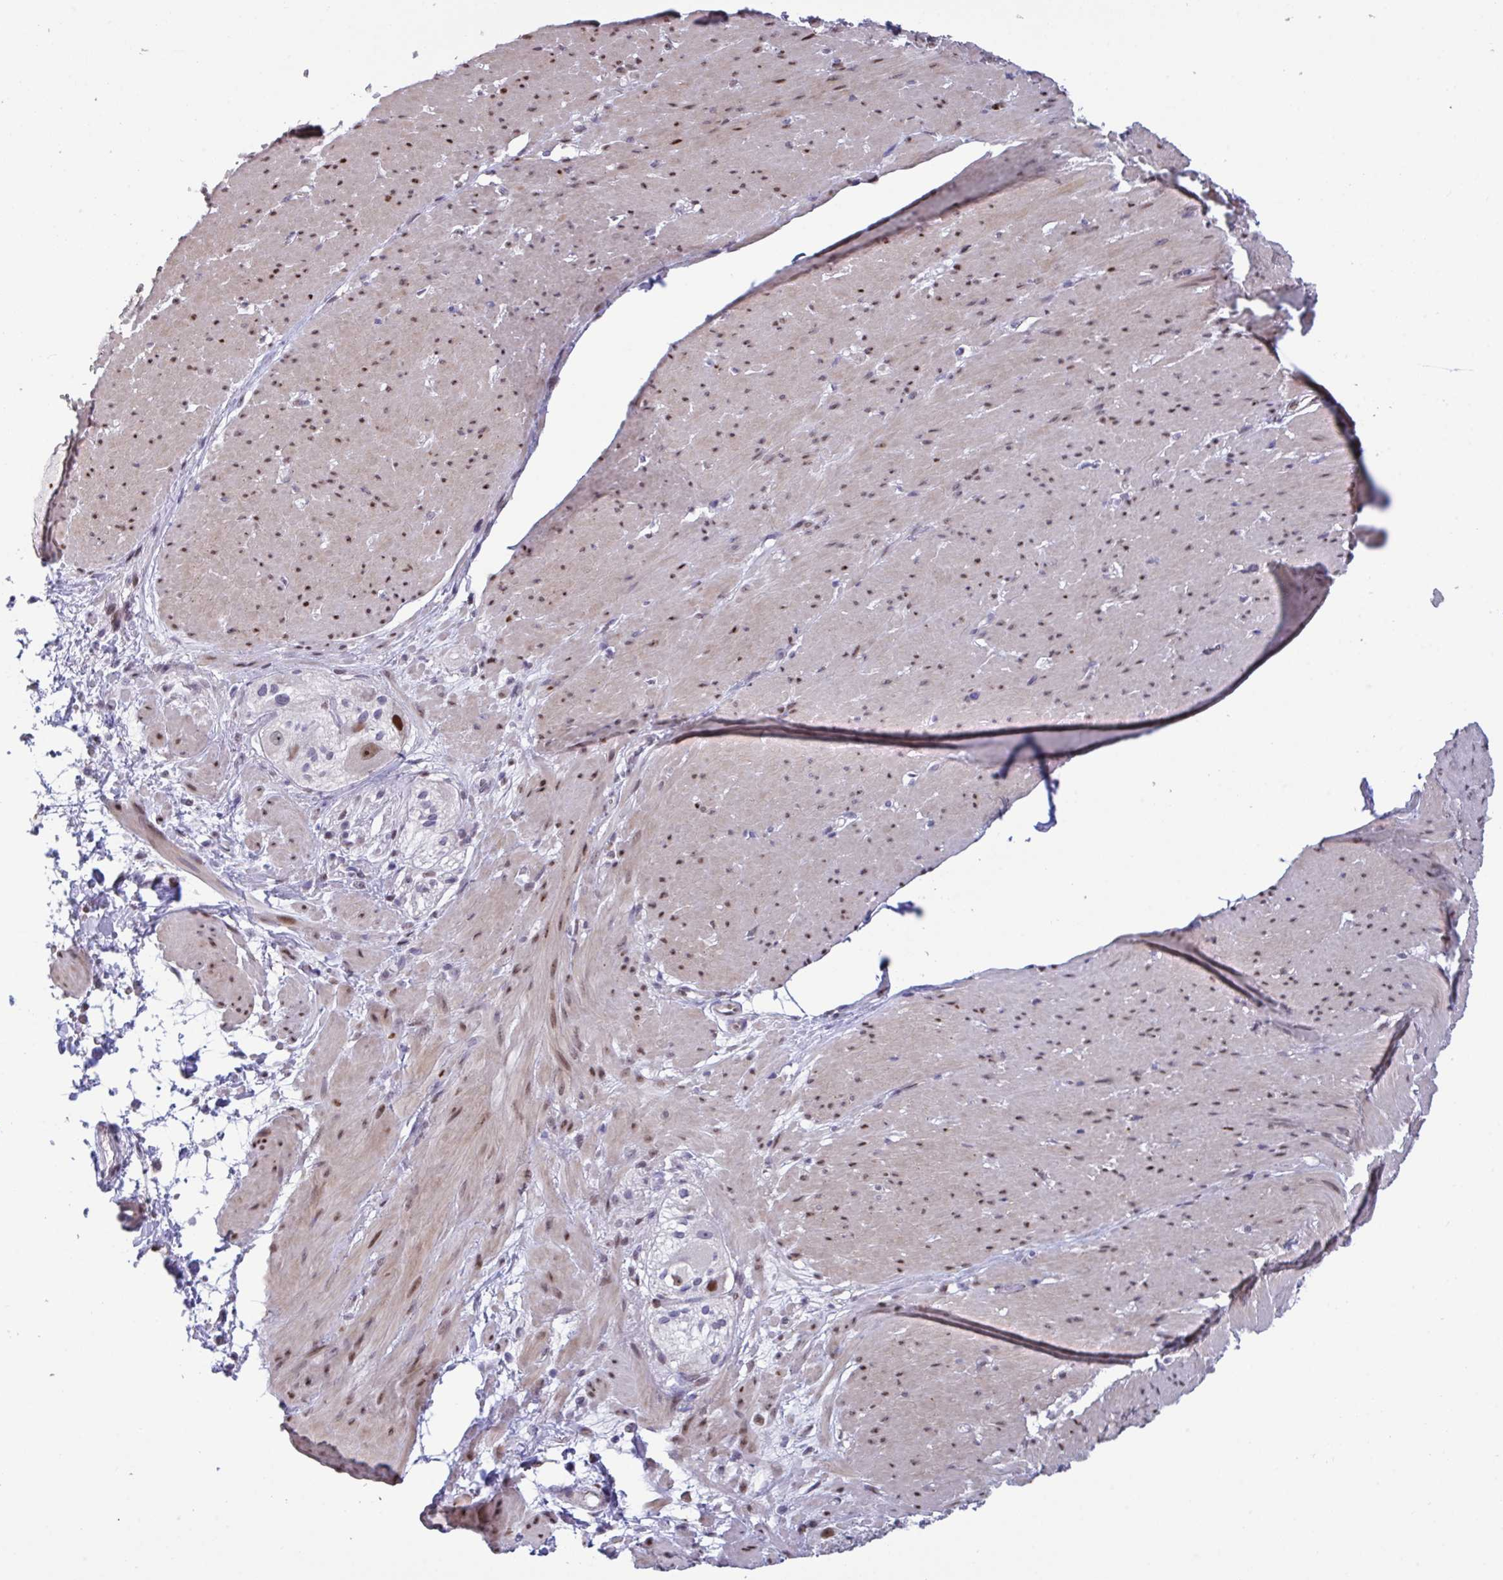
{"staining": {"intensity": "moderate", "quantity": "25%-75%", "location": "cytoplasmic/membranous,nuclear"}, "tissue": "smooth muscle", "cell_type": "Smooth muscle cells", "image_type": "normal", "snomed": [{"axis": "morphology", "description": "Normal tissue, NOS"}, {"axis": "topography", "description": "Smooth muscle"}, {"axis": "topography", "description": "Rectum"}], "caption": "Immunohistochemistry of unremarkable smooth muscle reveals medium levels of moderate cytoplasmic/membranous,nuclear staining in approximately 25%-75% of smooth muscle cells.", "gene": "PELI1", "patient": {"sex": "male", "age": 53}}